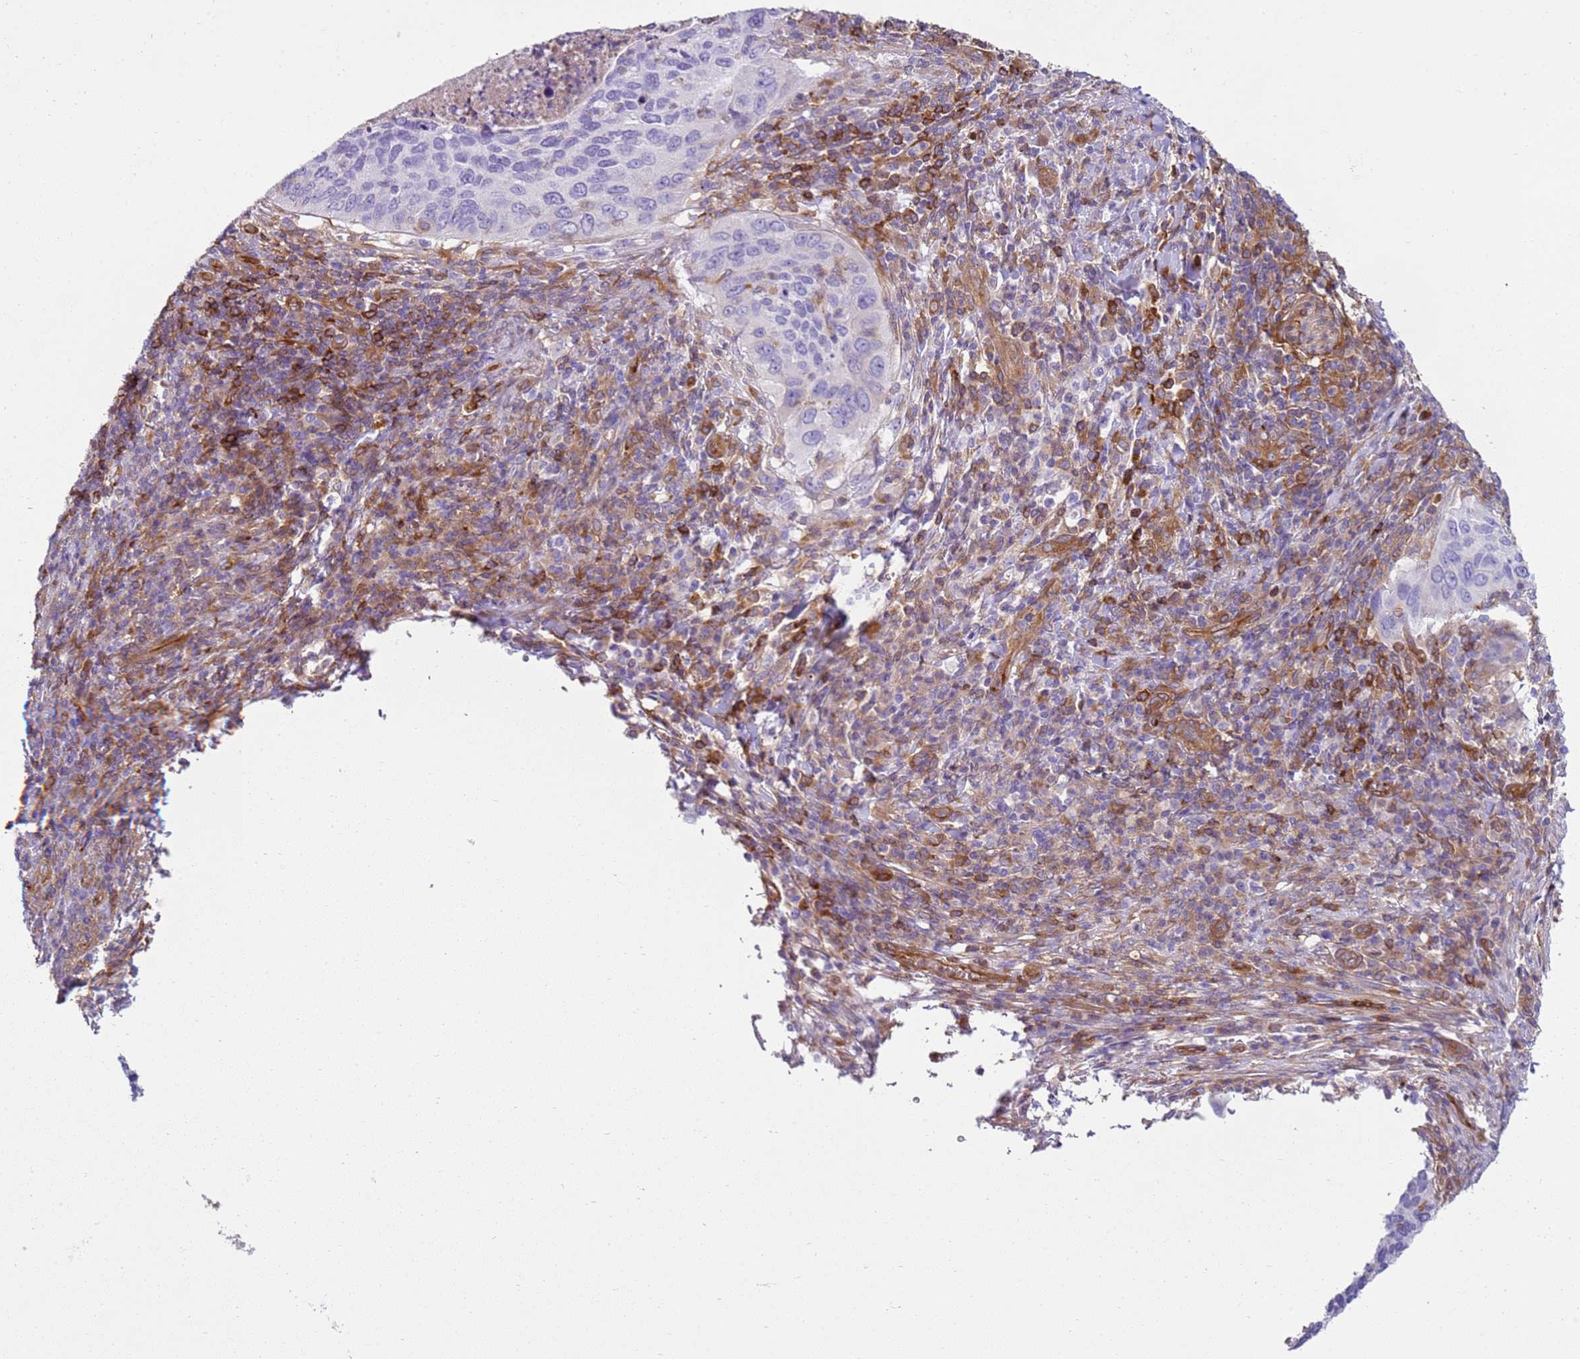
{"staining": {"intensity": "negative", "quantity": "none", "location": "none"}, "tissue": "cervical cancer", "cell_type": "Tumor cells", "image_type": "cancer", "snomed": [{"axis": "morphology", "description": "Squamous cell carcinoma, NOS"}, {"axis": "topography", "description": "Cervix"}], "caption": "The histopathology image reveals no staining of tumor cells in squamous cell carcinoma (cervical).", "gene": "SNX21", "patient": {"sex": "female", "age": 38}}